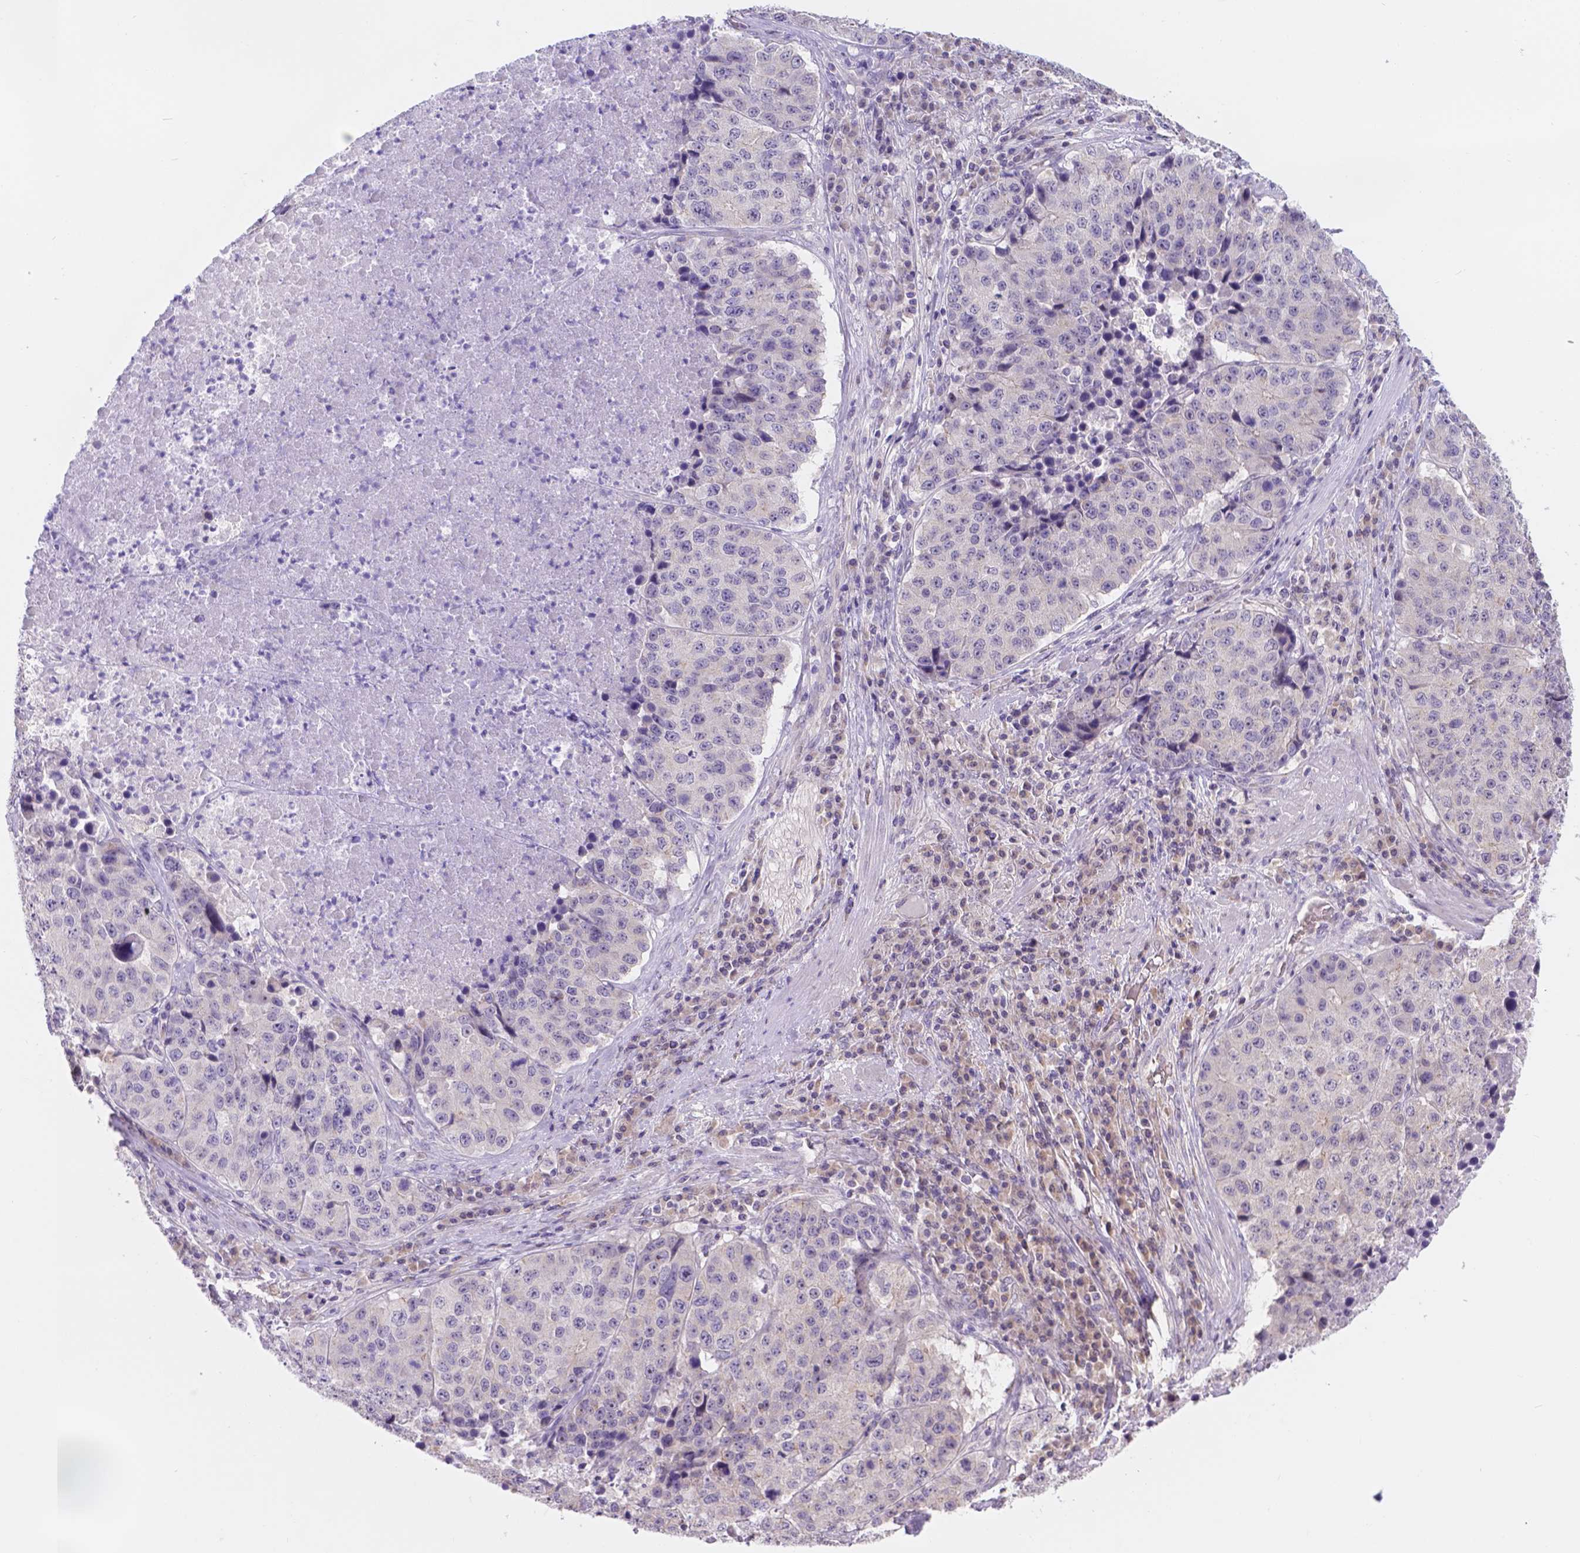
{"staining": {"intensity": "negative", "quantity": "none", "location": "none"}, "tissue": "stomach cancer", "cell_type": "Tumor cells", "image_type": "cancer", "snomed": [{"axis": "morphology", "description": "Adenocarcinoma, NOS"}, {"axis": "topography", "description": "Stomach"}], "caption": "This is a micrograph of immunohistochemistry (IHC) staining of adenocarcinoma (stomach), which shows no staining in tumor cells. (DAB (3,3'-diaminobenzidine) immunohistochemistry (IHC), high magnification).", "gene": "CD96", "patient": {"sex": "male", "age": 71}}